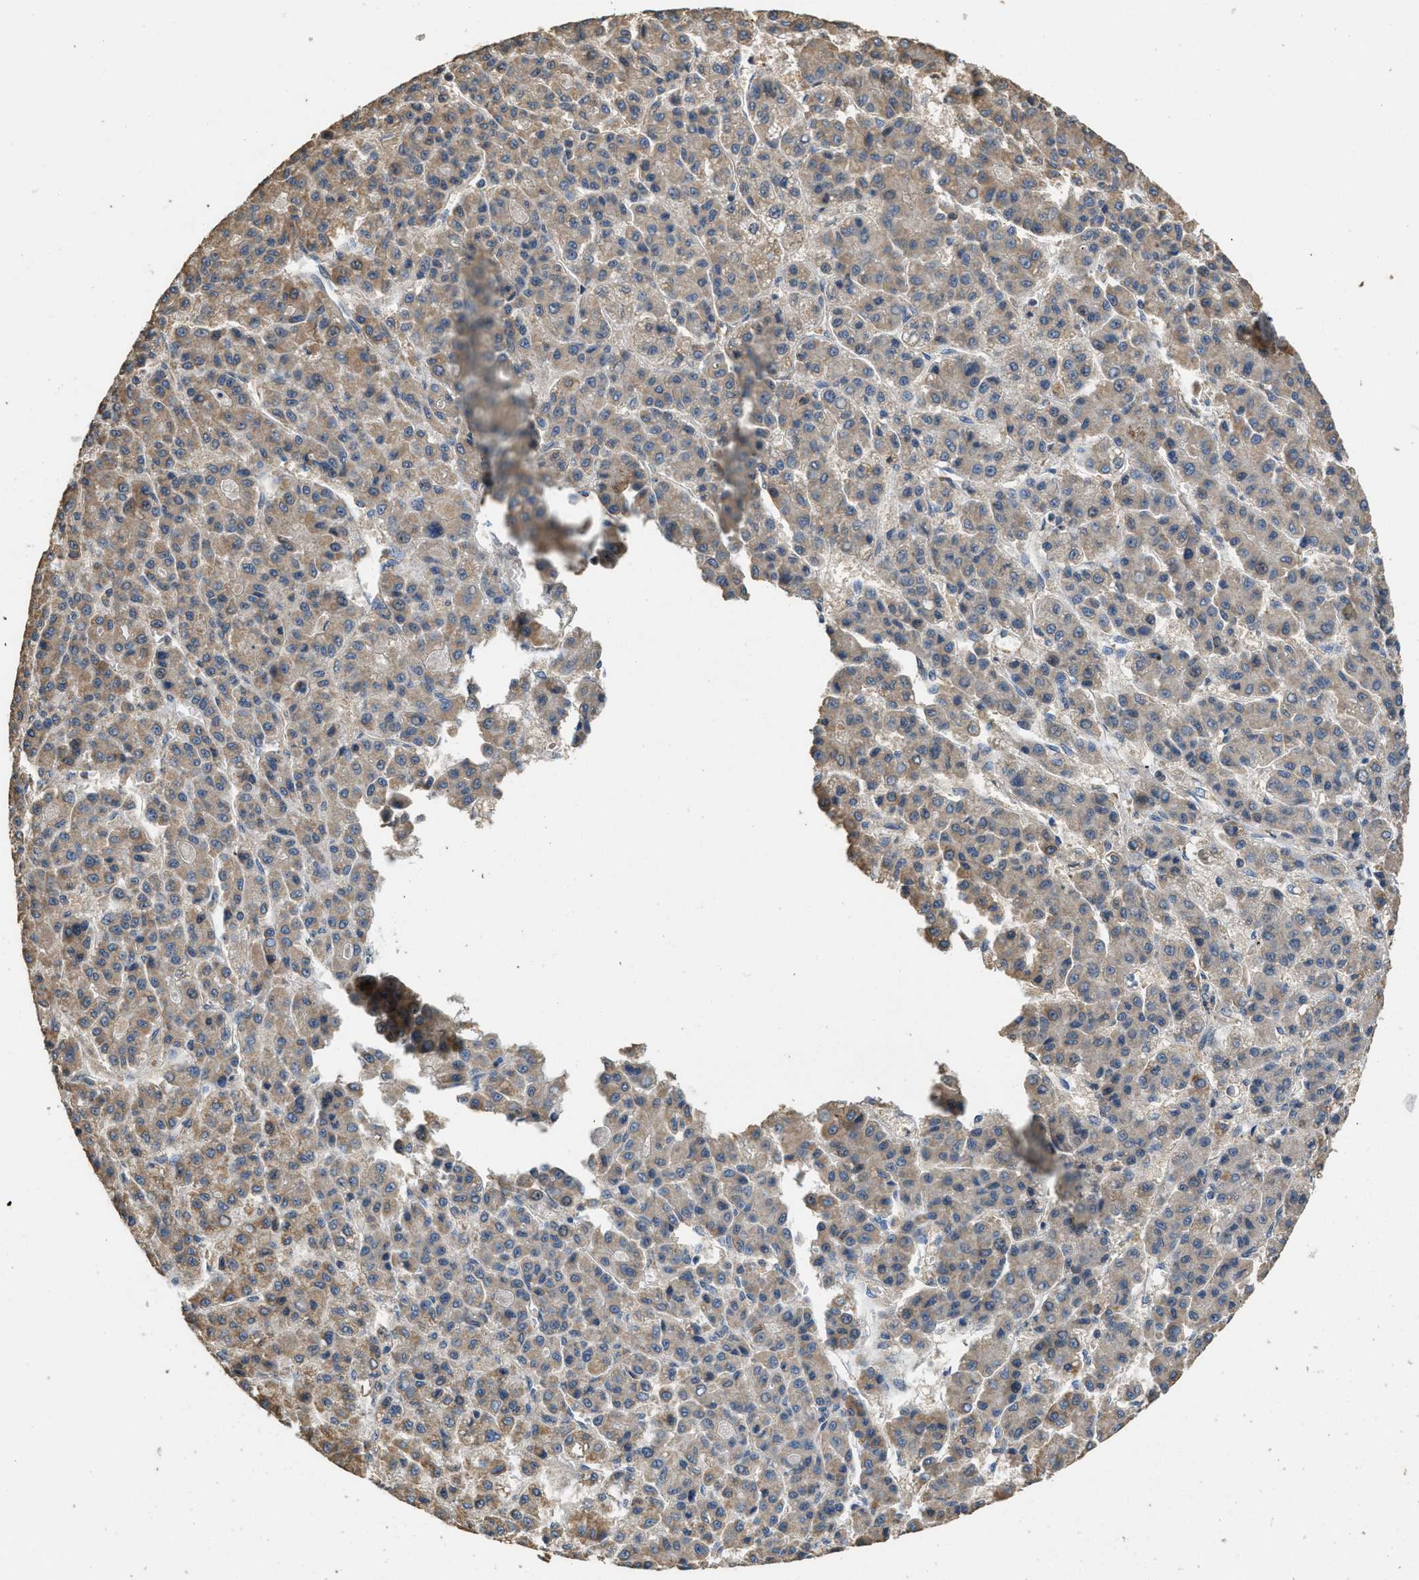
{"staining": {"intensity": "weak", "quantity": ">75%", "location": "cytoplasmic/membranous"}, "tissue": "liver cancer", "cell_type": "Tumor cells", "image_type": "cancer", "snomed": [{"axis": "morphology", "description": "Carcinoma, Hepatocellular, NOS"}, {"axis": "topography", "description": "Liver"}], "caption": "Liver hepatocellular carcinoma tissue shows weak cytoplasmic/membranous staining in about >75% of tumor cells, visualized by immunohistochemistry. Immunohistochemistry stains the protein of interest in brown and the nuclei are stained blue.", "gene": "THBS2", "patient": {"sex": "male", "age": 70}}